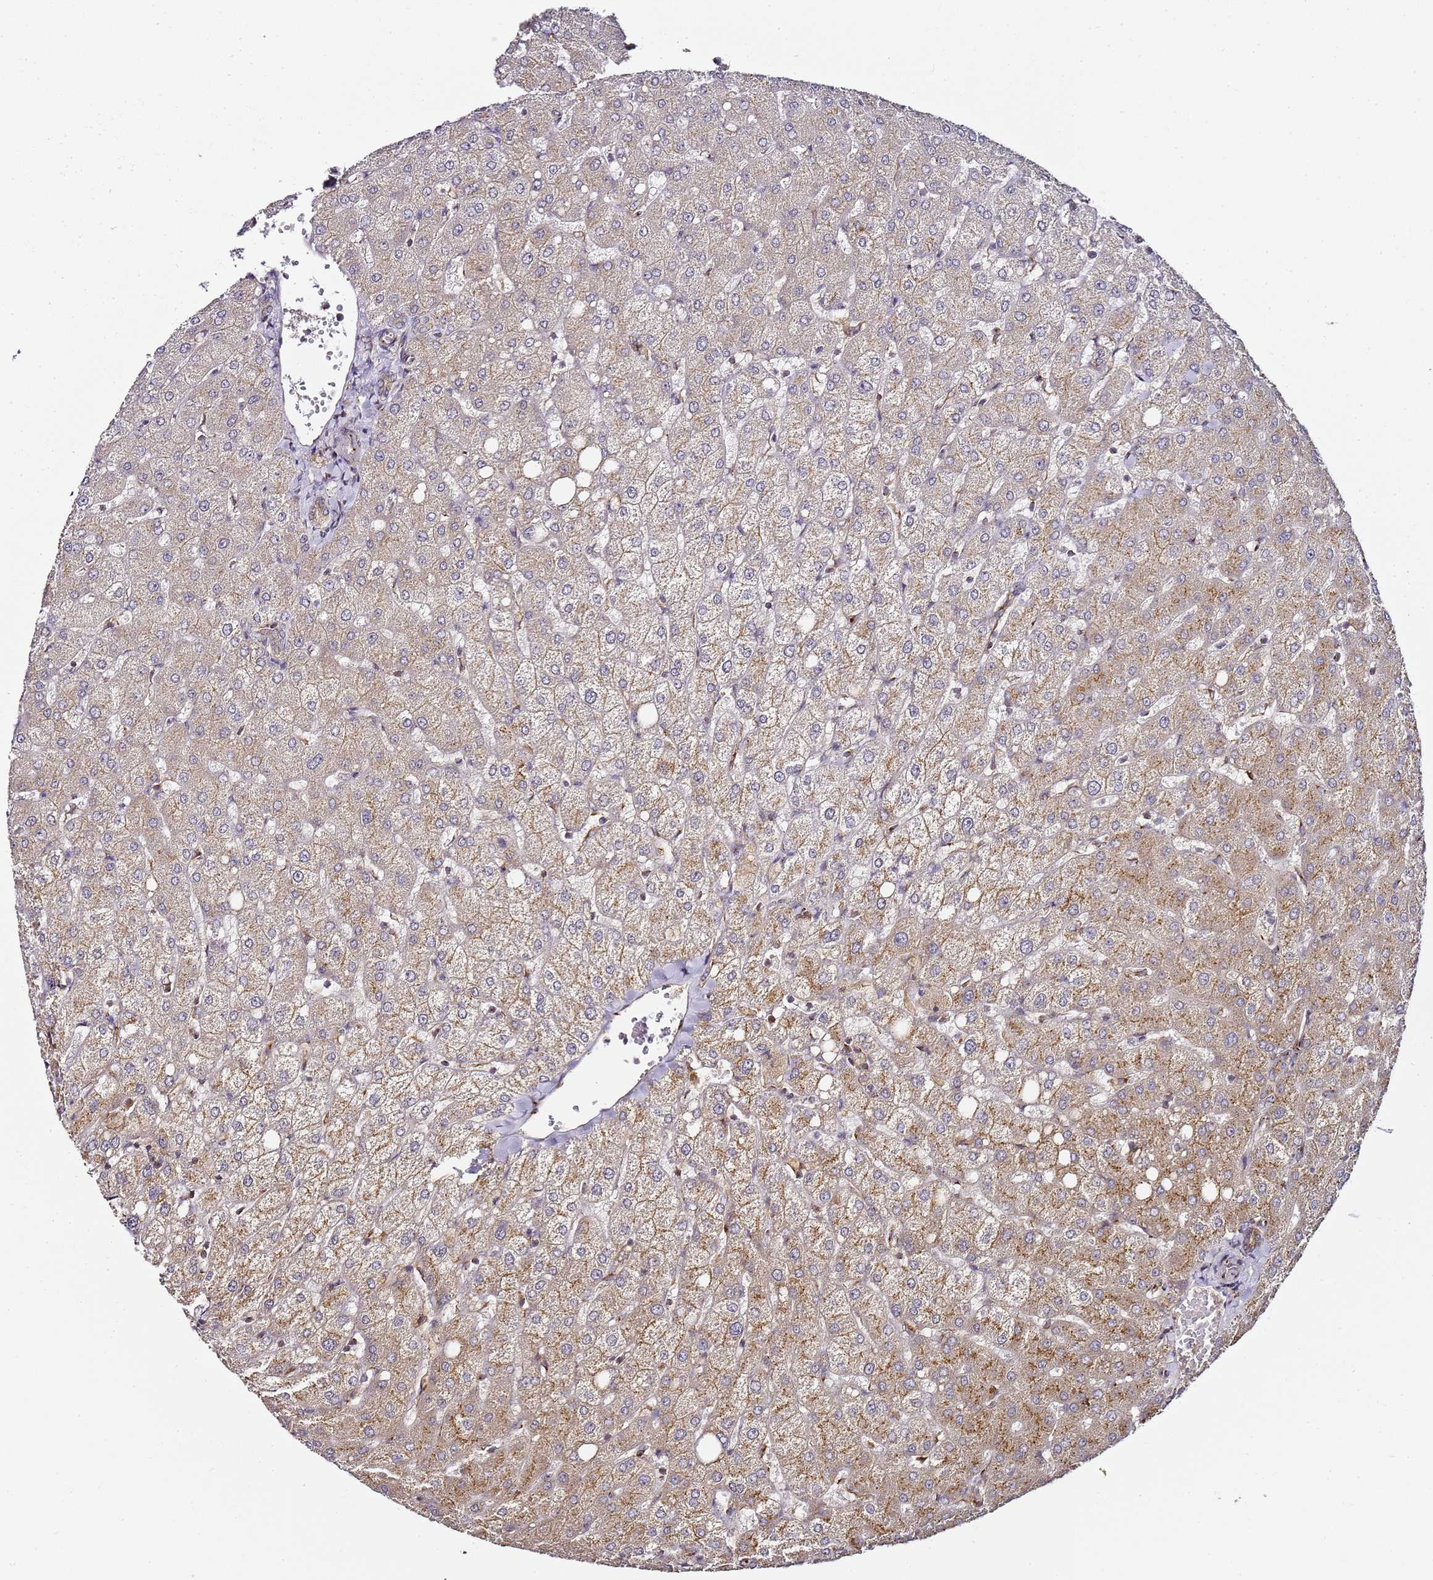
{"staining": {"intensity": "weak", "quantity": "<25%", "location": "cytoplasmic/membranous"}, "tissue": "liver", "cell_type": "Cholangiocytes", "image_type": "normal", "snomed": [{"axis": "morphology", "description": "Normal tissue, NOS"}, {"axis": "topography", "description": "Liver"}], "caption": "DAB (3,3'-diaminobenzidine) immunohistochemical staining of benign human liver demonstrates no significant expression in cholangiocytes. Brightfield microscopy of immunohistochemistry (IHC) stained with DAB (3,3'-diaminobenzidine) (brown) and hematoxylin (blue), captured at high magnification.", "gene": "MRPL49", "patient": {"sex": "female", "age": 54}}